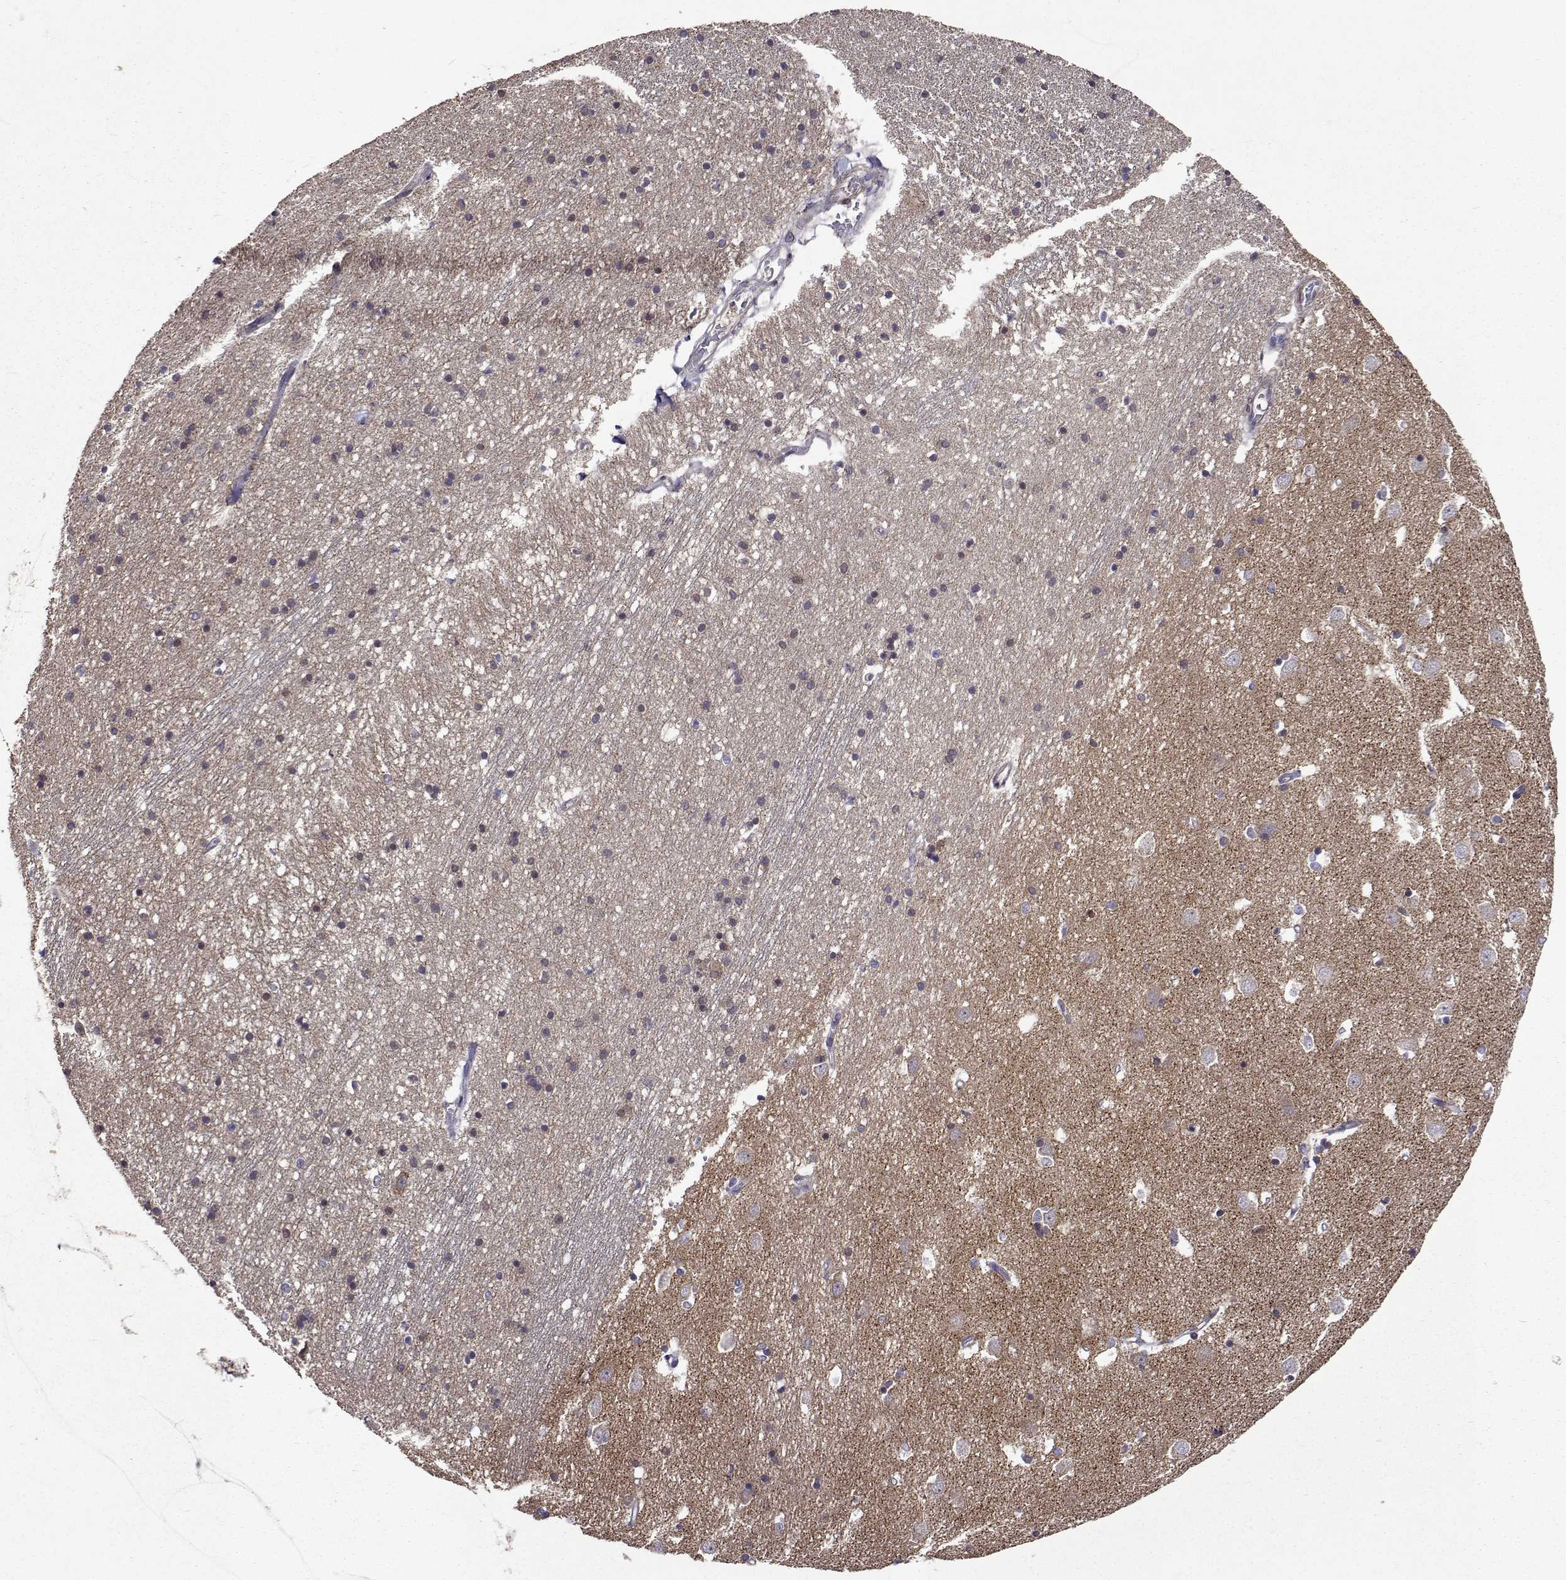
{"staining": {"intensity": "moderate", "quantity": ">75%", "location": "cytoplasmic/membranous"}, "tissue": "caudate", "cell_type": "Glial cells", "image_type": "normal", "snomed": [{"axis": "morphology", "description": "Normal tissue, NOS"}, {"axis": "topography", "description": "Lateral ventricle wall"}], "caption": "Immunohistochemistry staining of benign caudate, which reveals medium levels of moderate cytoplasmic/membranous expression in approximately >75% of glial cells indicating moderate cytoplasmic/membranous protein staining. The staining was performed using DAB (3,3'-diaminobenzidine) (brown) for protein detection and nuclei were counterstained in hematoxylin (blue).", "gene": "TARBP2", "patient": {"sex": "male", "age": 54}}